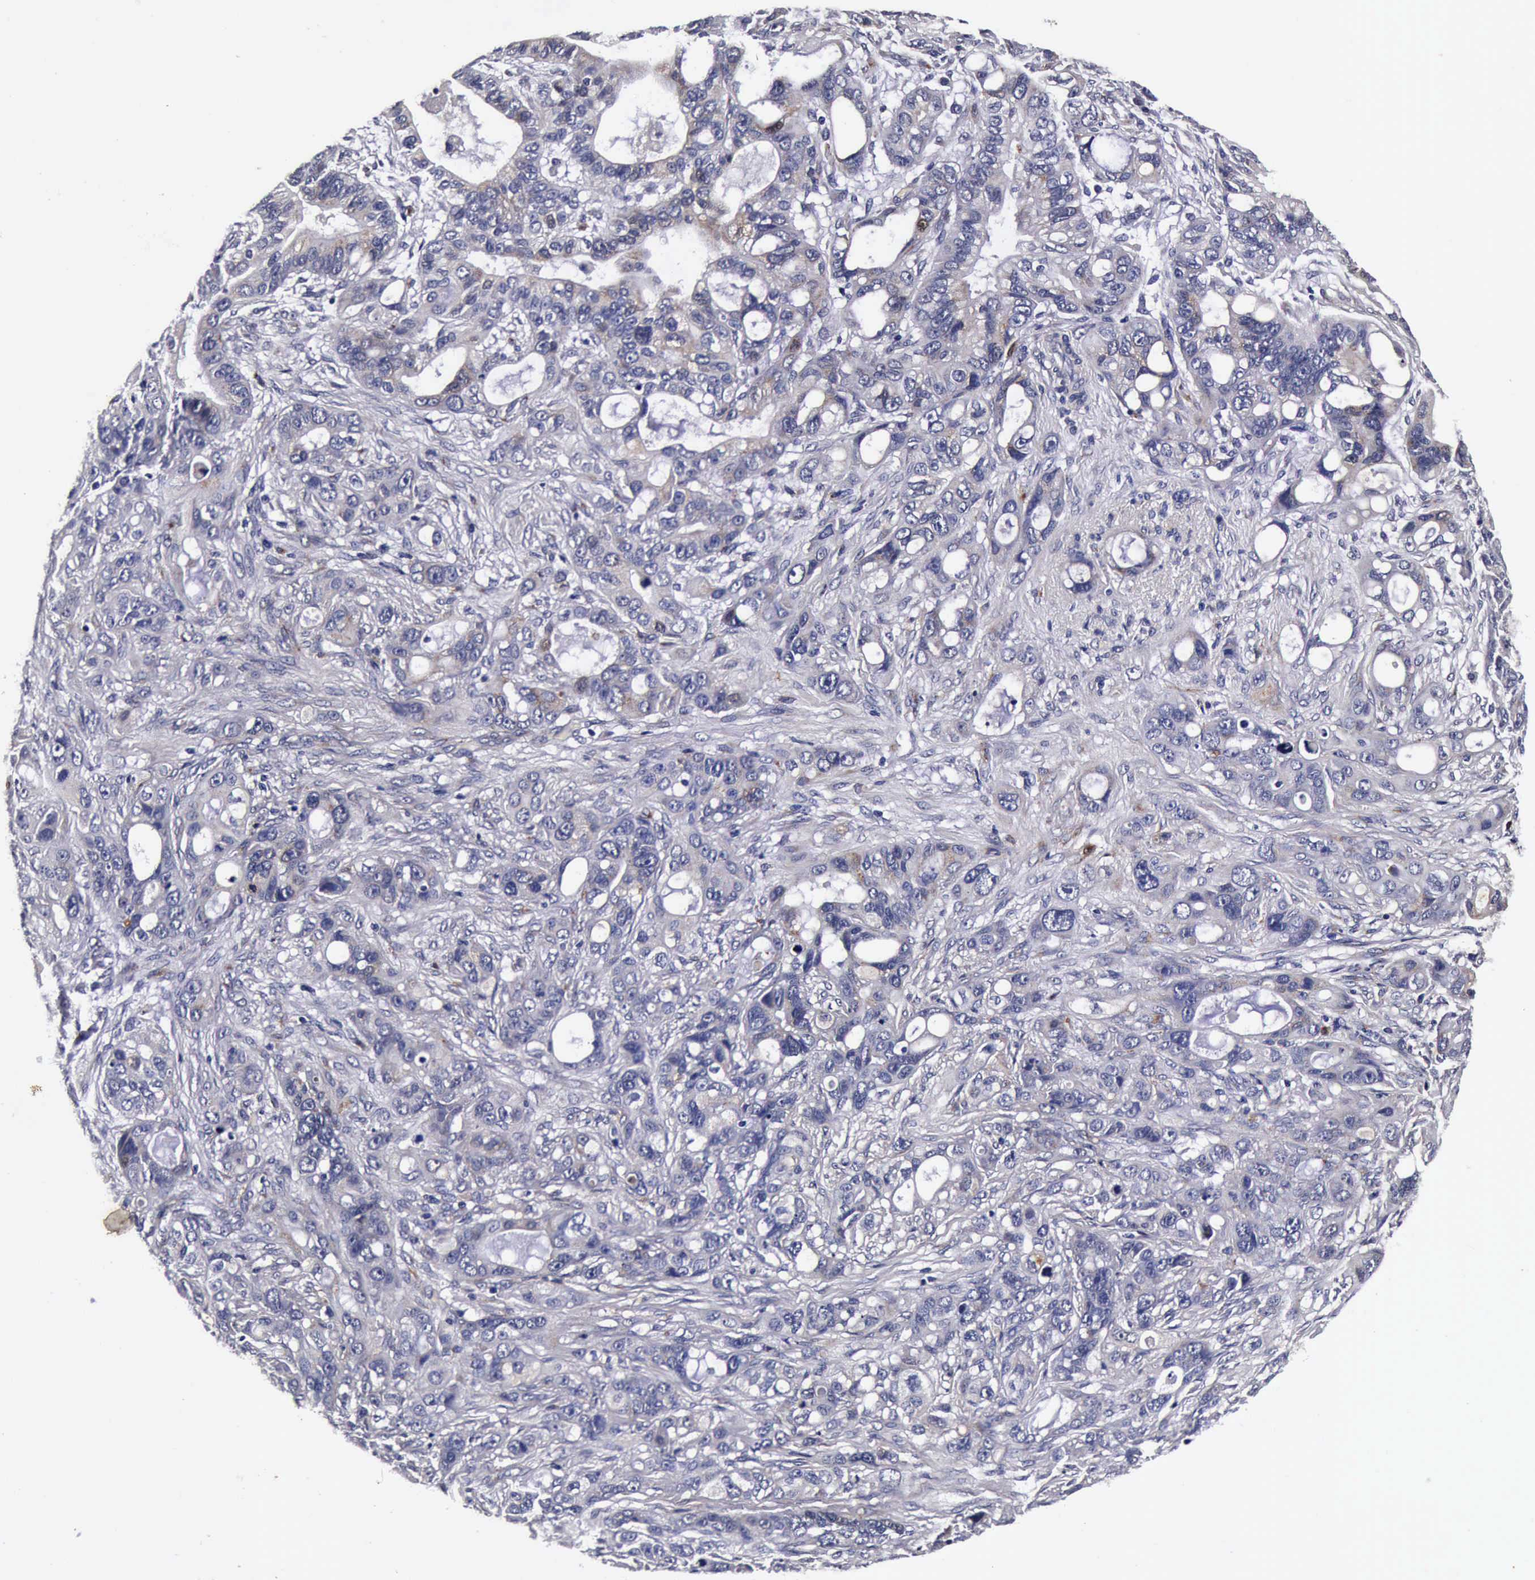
{"staining": {"intensity": "weak", "quantity": "25%-75%", "location": "cytoplasmic/membranous"}, "tissue": "stomach cancer", "cell_type": "Tumor cells", "image_type": "cancer", "snomed": [{"axis": "morphology", "description": "Adenocarcinoma, NOS"}, {"axis": "topography", "description": "Stomach, upper"}], "caption": "Brown immunohistochemical staining in adenocarcinoma (stomach) exhibits weak cytoplasmic/membranous expression in about 25%-75% of tumor cells.", "gene": "CST3", "patient": {"sex": "male", "age": 47}}